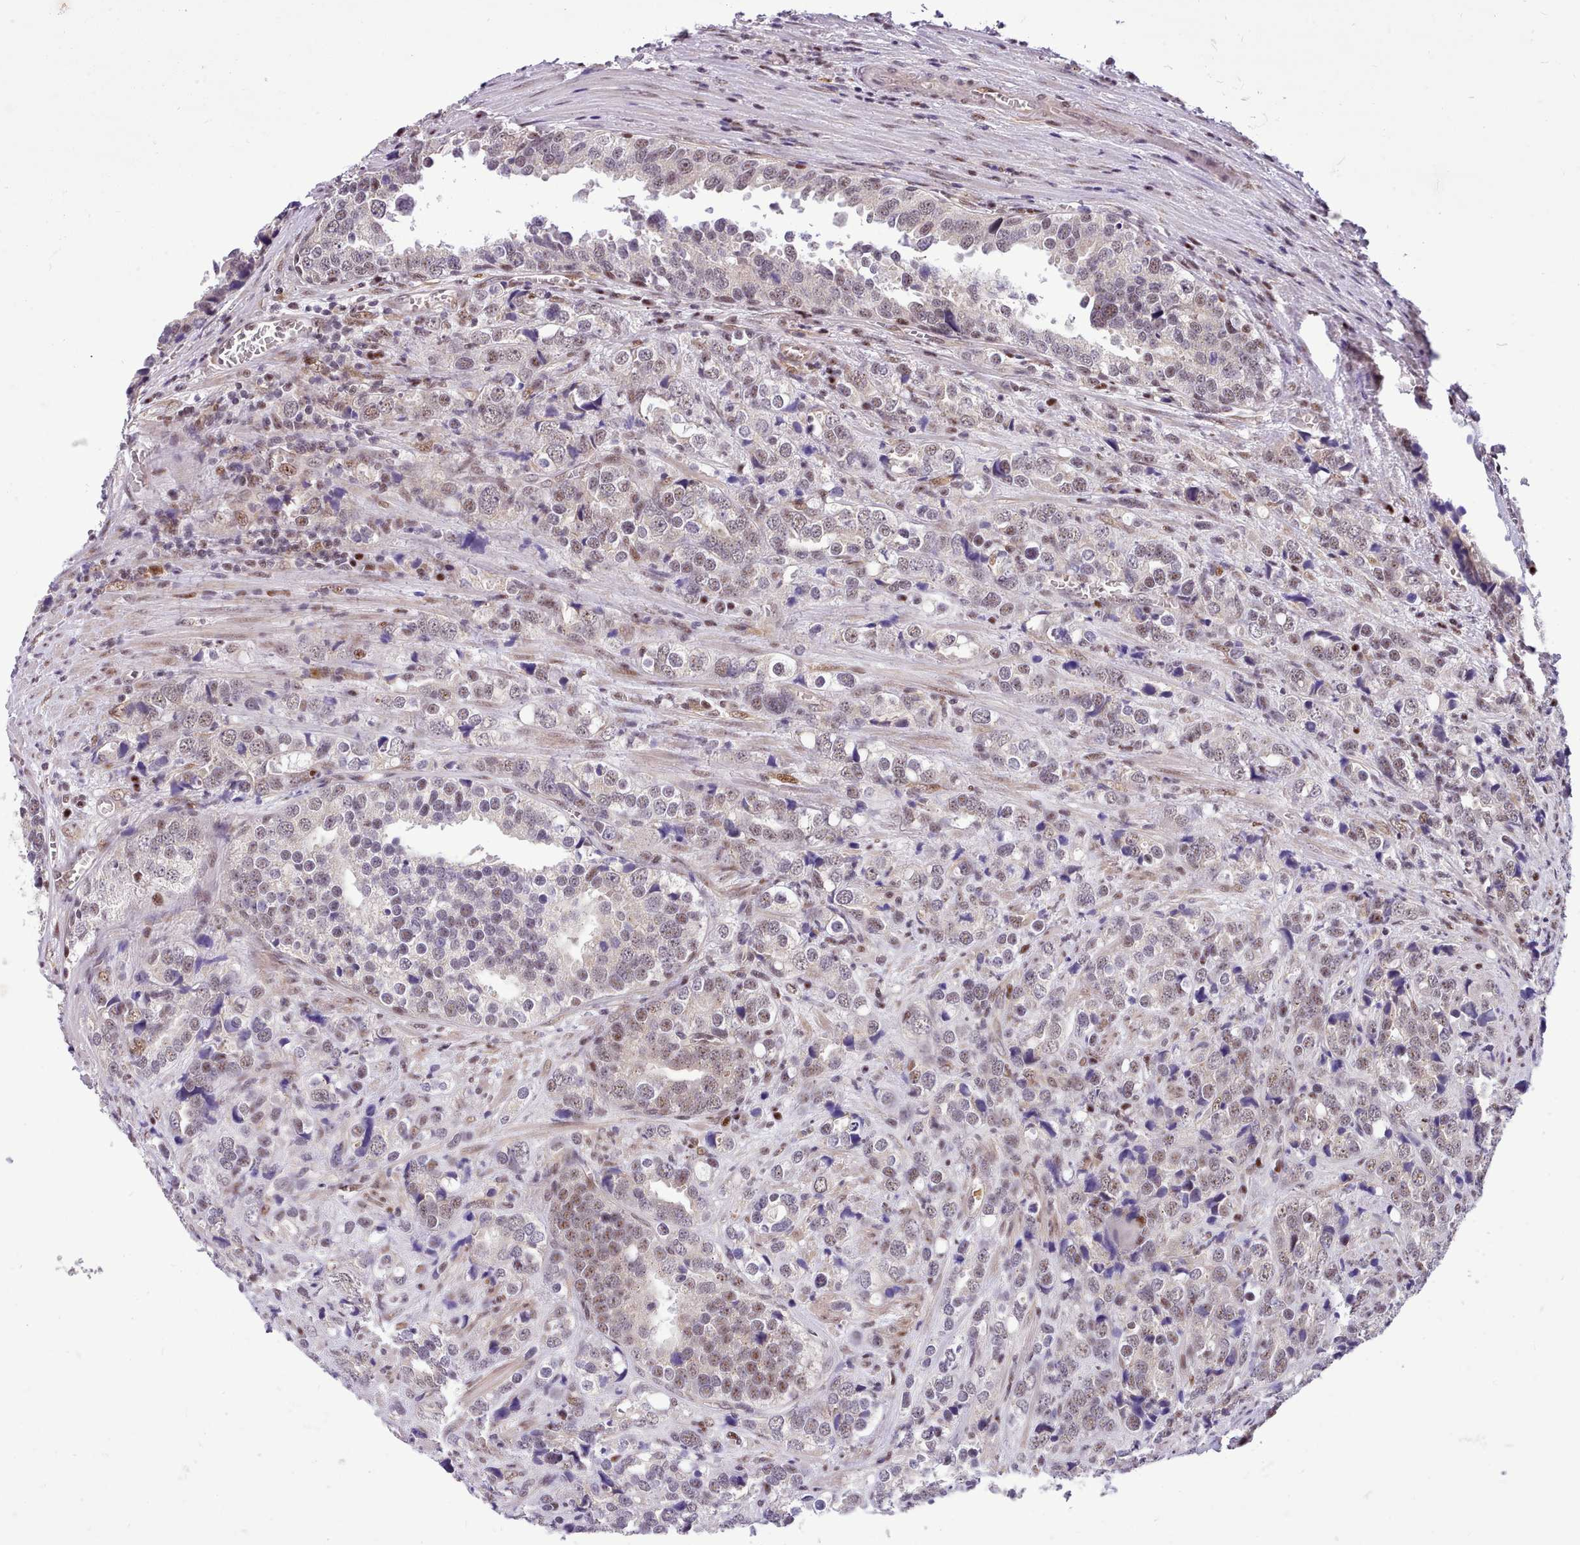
{"staining": {"intensity": "weak", "quantity": "<25%", "location": "nuclear"}, "tissue": "prostate cancer", "cell_type": "Tumor cells", "image_type": "cancer", "snomed": [{"axis": "morphology", "description": "Adenocarcinoma, High grade"}, {"axis": "topography", "description": "Prostate"}], "caption": "Prostate cancer stained for a protein using immunohistochemistry (IHC) reveals no staining tumor cells.", "gene": "HOXB7", "patient": {"sex": "male", "age": 71}}